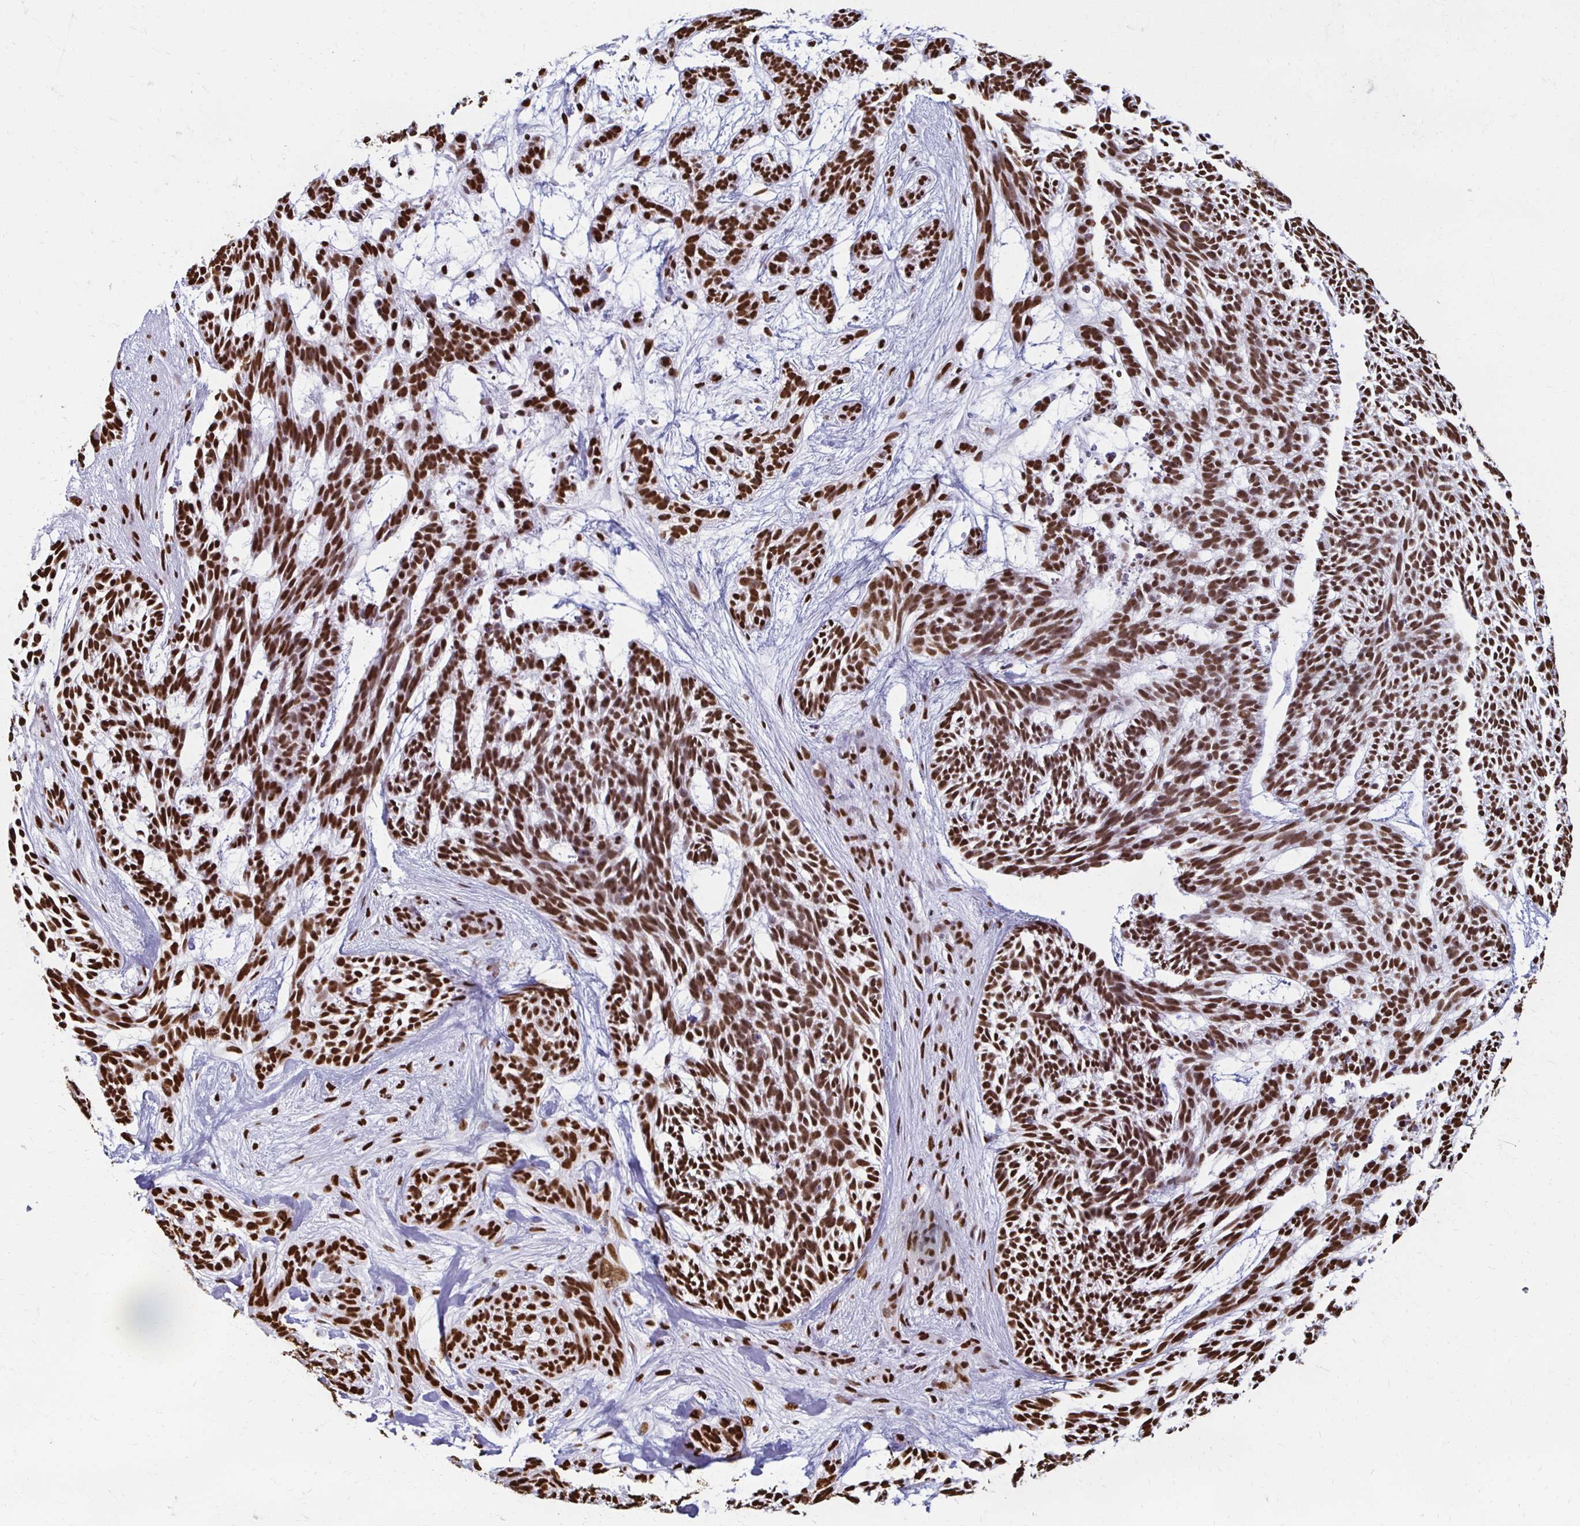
{"staining": {"intensity": "strong", "quantity": ">75%", "location": "nuclear"}, "tissue": "skin cancer", "cell_type": "Tumor cells", "image_type": "cancer", "snomed": [{"axis": "morphology", "description": "Basal cell carcinoma"}, {"axis": "topography", "description": "Skin"}, {"axis": "topography", "description": "Skin, foot"}], "caption": "About >75% of tumor cells in skin cancer (basal cell carcinoma) show strong nuclear protein positivity as visualized by brown immunohistochemical staining.", "gene": "NONO", "patient": {"sex": "female", "age": 77}}